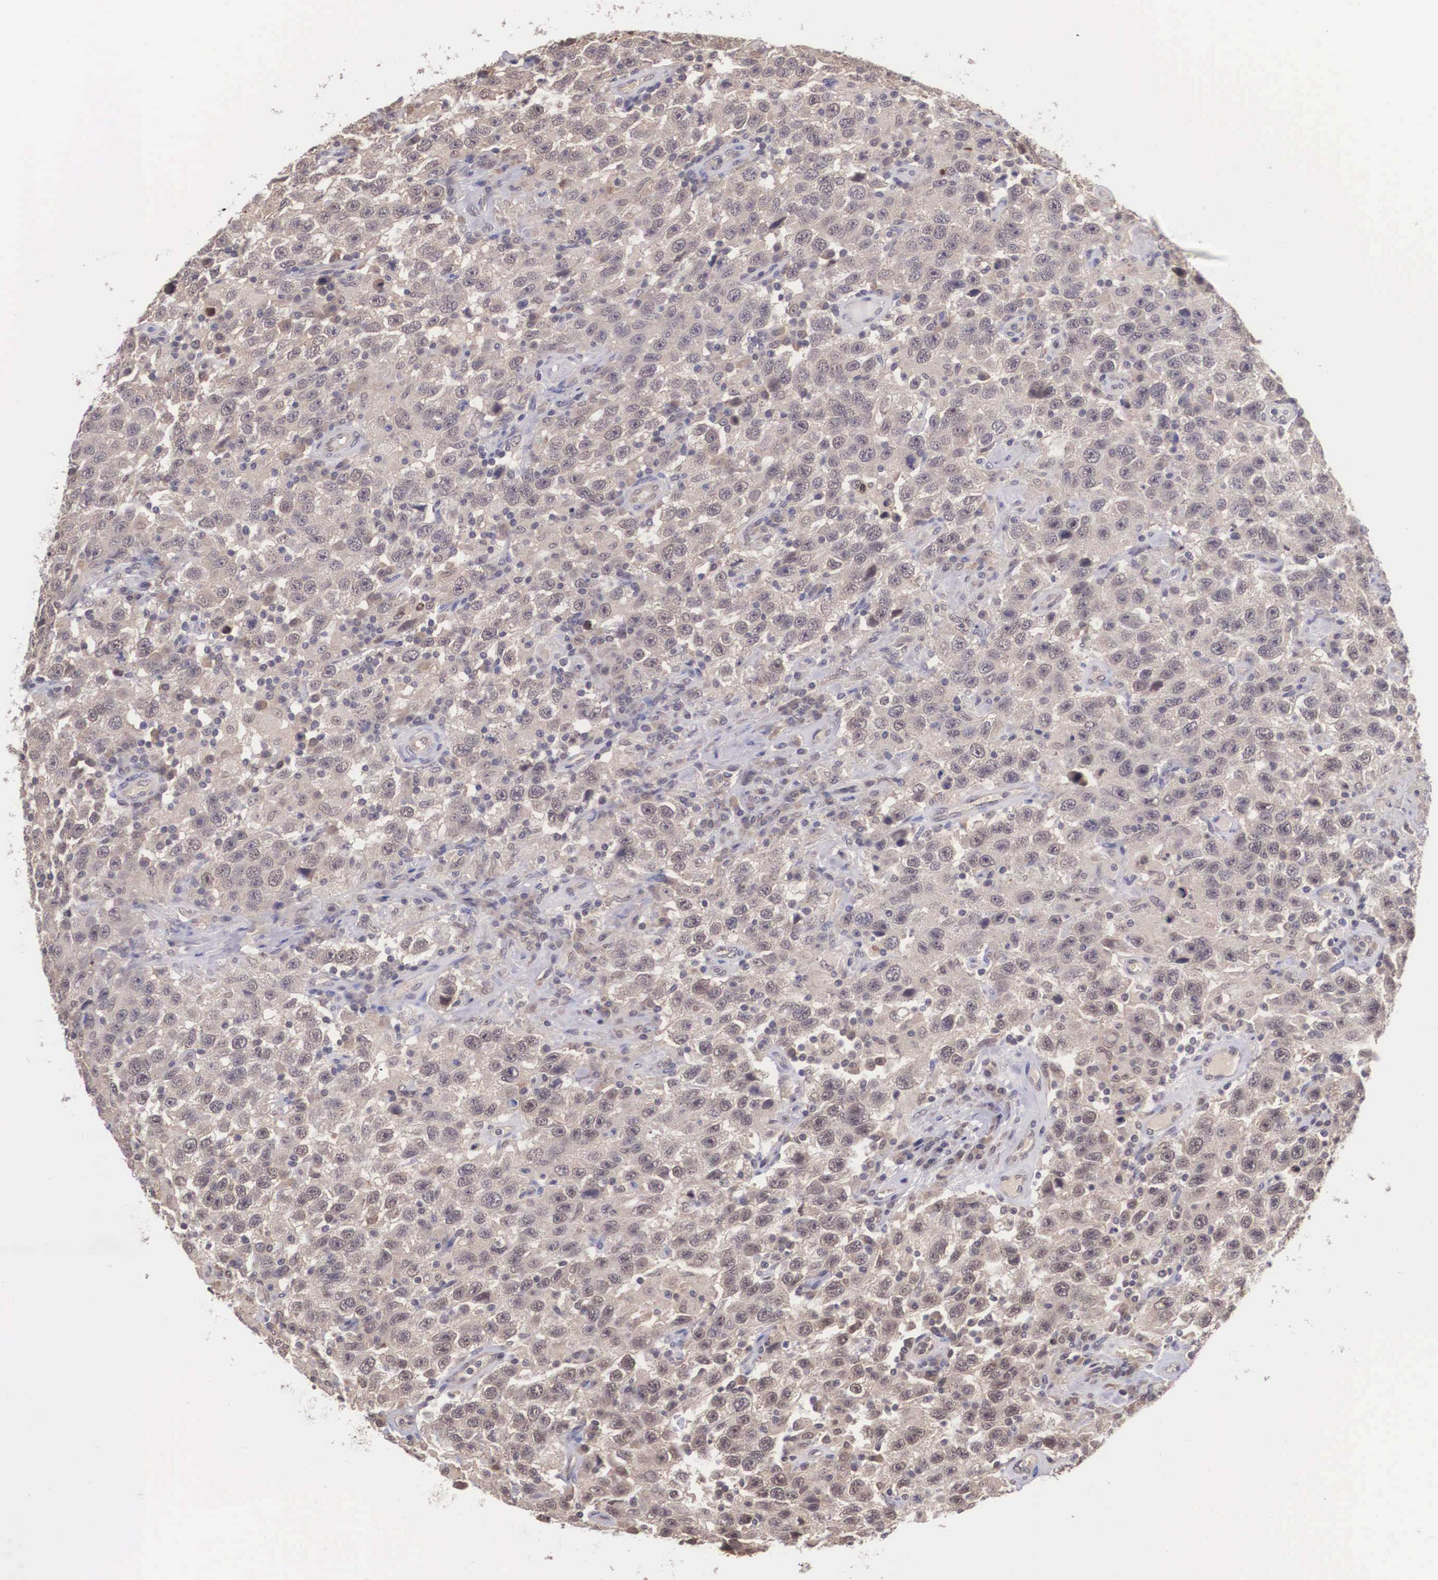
{"staining": {"intensity": "weak", "quantity": ">75%", "location": "cytoplasmic/membranous"}, "tissue": "testis cancer", "cell_type": "Tumor cells", "image_type": "cancer", "snomed": [{"axis": "morphology", "description": "Seminoma, NOS"}, {"axis": "topography", "description": "Testis"}], "caption": "This histopathology image exhibits IHC staining of testis cancer, with low weak cytoplasmic/membranous expression in approximately >75% of tumor cells.", "gene": "VASH1", "patient": {"sex": "male", "age": 41}}